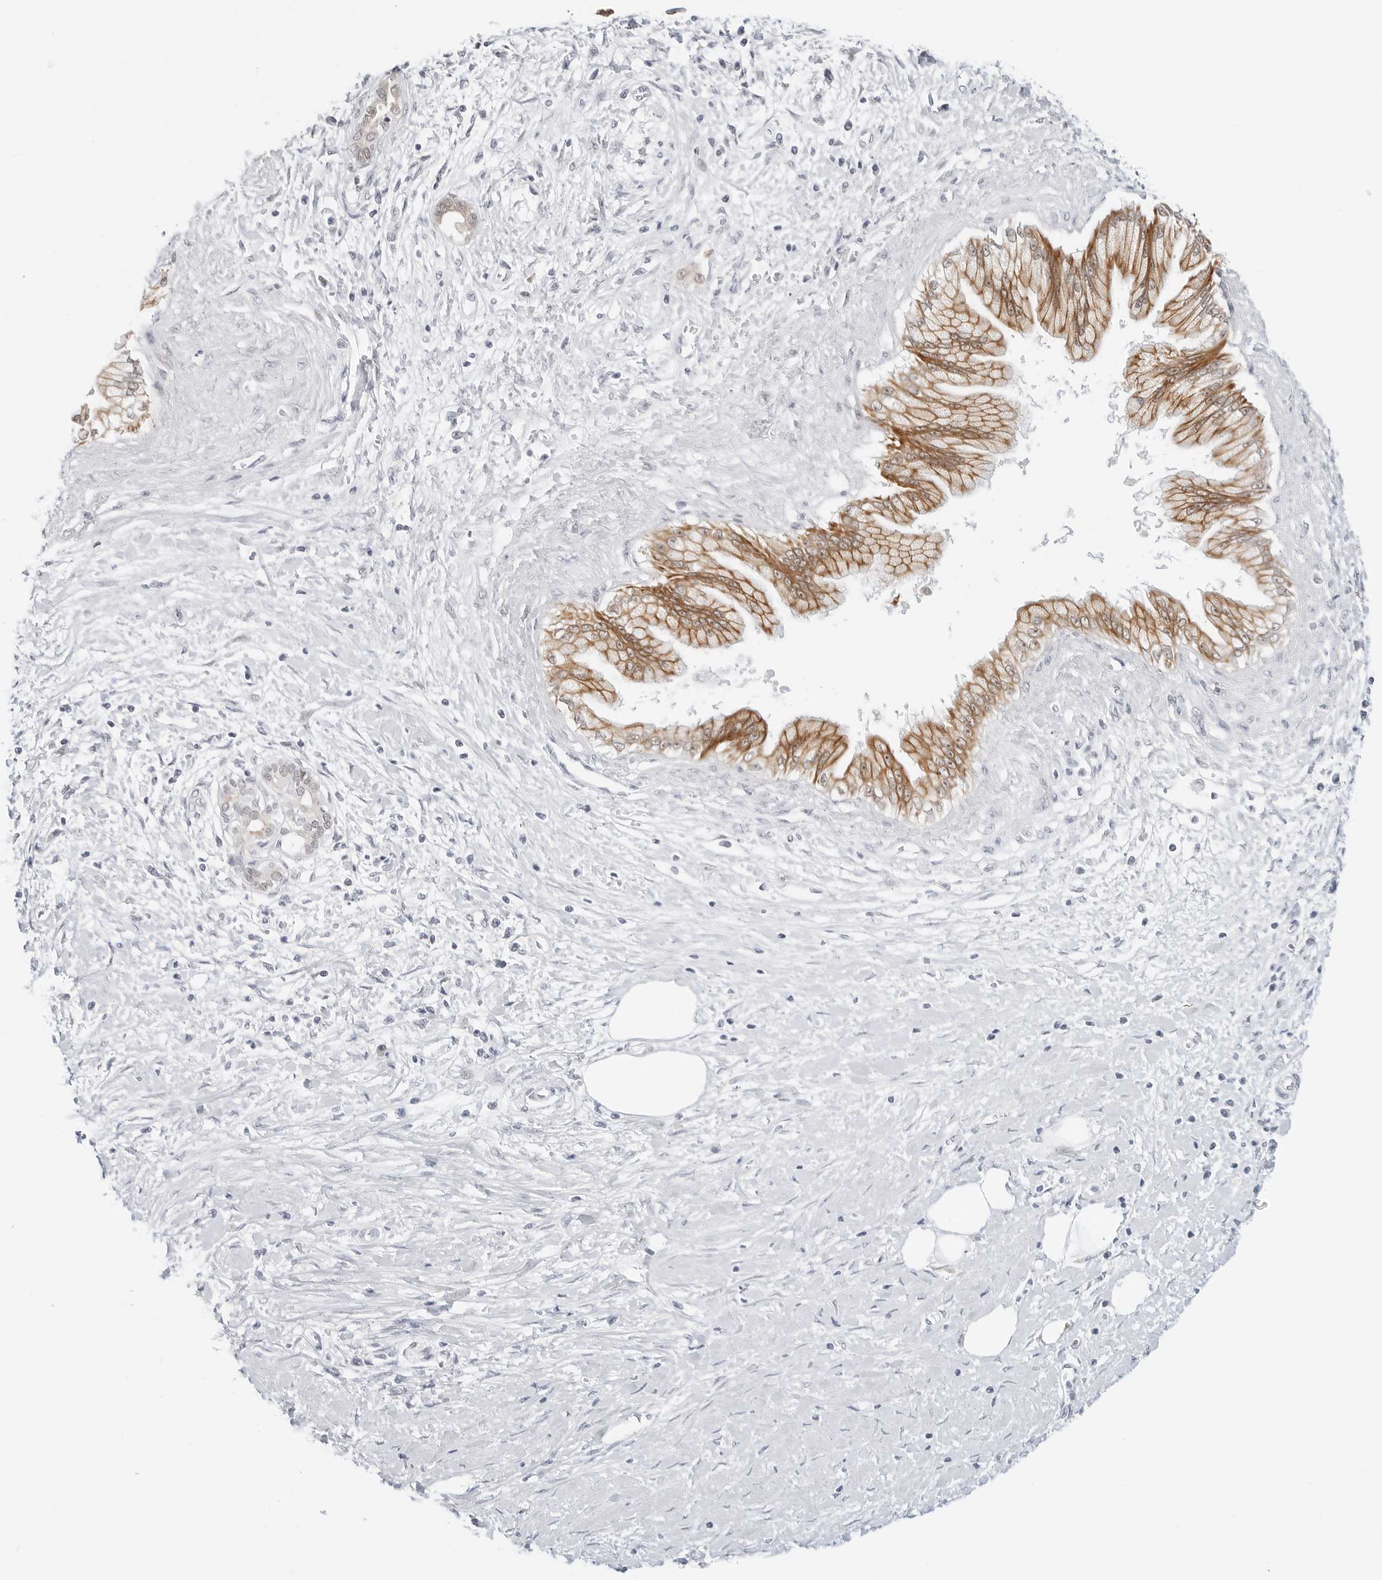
{"staining": {"intensity": "moderate", "quantity": ">75%", "location": "cytoplasmic/membranous"}, "tissue": "pancreatic cancer", "cell_type": "Tumor cells", "image_type": "cancer", "snomed": [{"axis": "morphology", "description": "Adenocarcinoma, NOS"}, {"axis": "topography", "description": "Pancreas"}], "caption": "Immunohistochemistry (IHC) histopathology image of neoplastic tissue: pancreatic cancer stained using immunohistochemistry (IHC) reveals medium levels of moderate protein expression localized specifically in the cytoplasmic/membranous of tumor cells, appearing as a cytoplasmic/membranous brown color.", "gene": "TSEN2", "patient": {"sex": "male", "age": 58}}